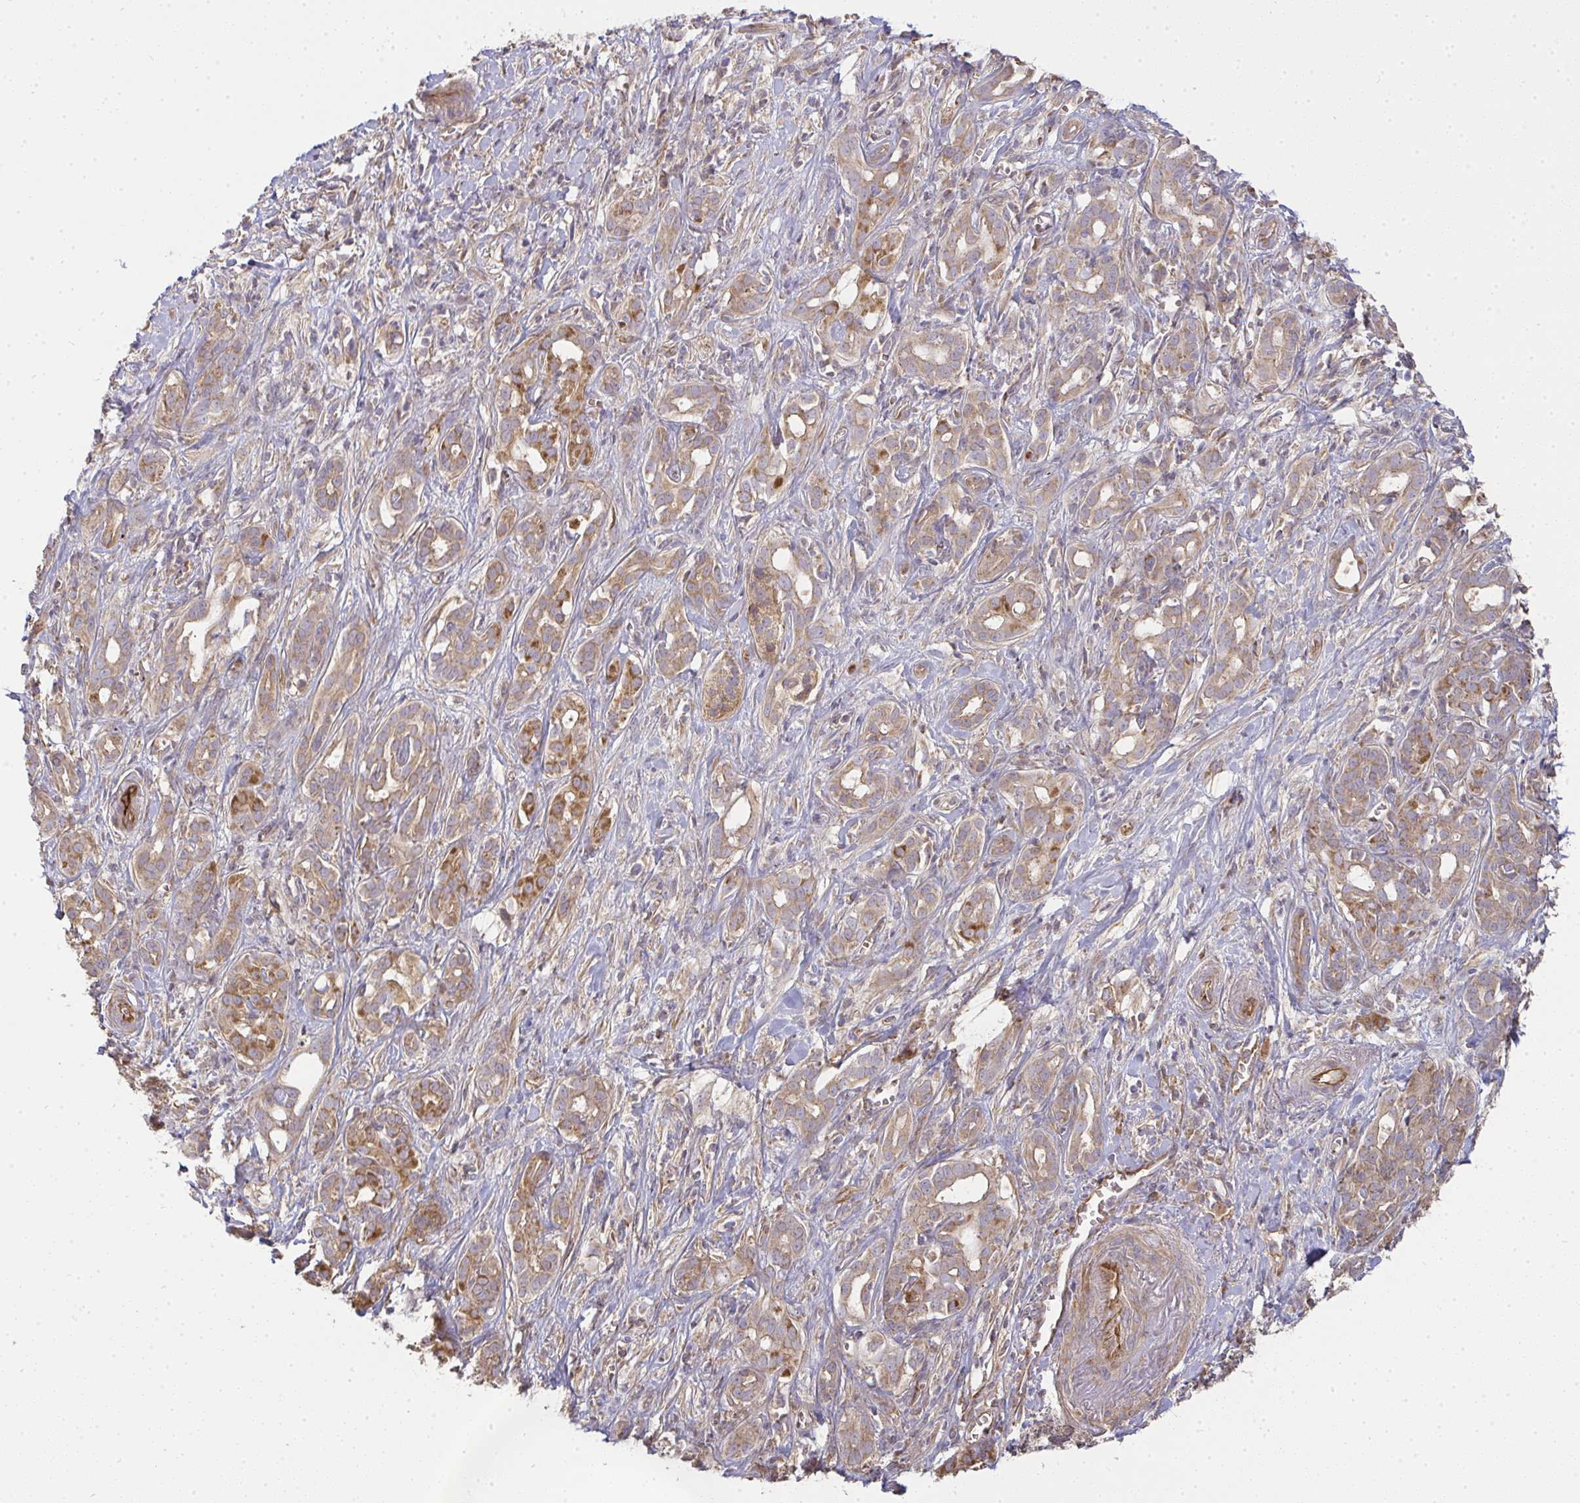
{"staining": {"intensity": "weak", "quantity": ">75%", "location": "cytoplasmic/membranous"}, "tissue": "pancreatic cancer", "cell_type": "Tumor cells", "image_type": "cancer", "snomed": [{"axis": "morphology", "description": "Adenocarcinoma, NOS"}, {"axis": "topography", "description": "Pancreas"}], "caption": "Brown immunohistochemical staining in pancreatic cancer displays weak cytoplasmic/membranous positivity in approximately >75% of tumor cells.", "gene": "B4GALT6", "patient": {"sex": "male", "age": 61}}